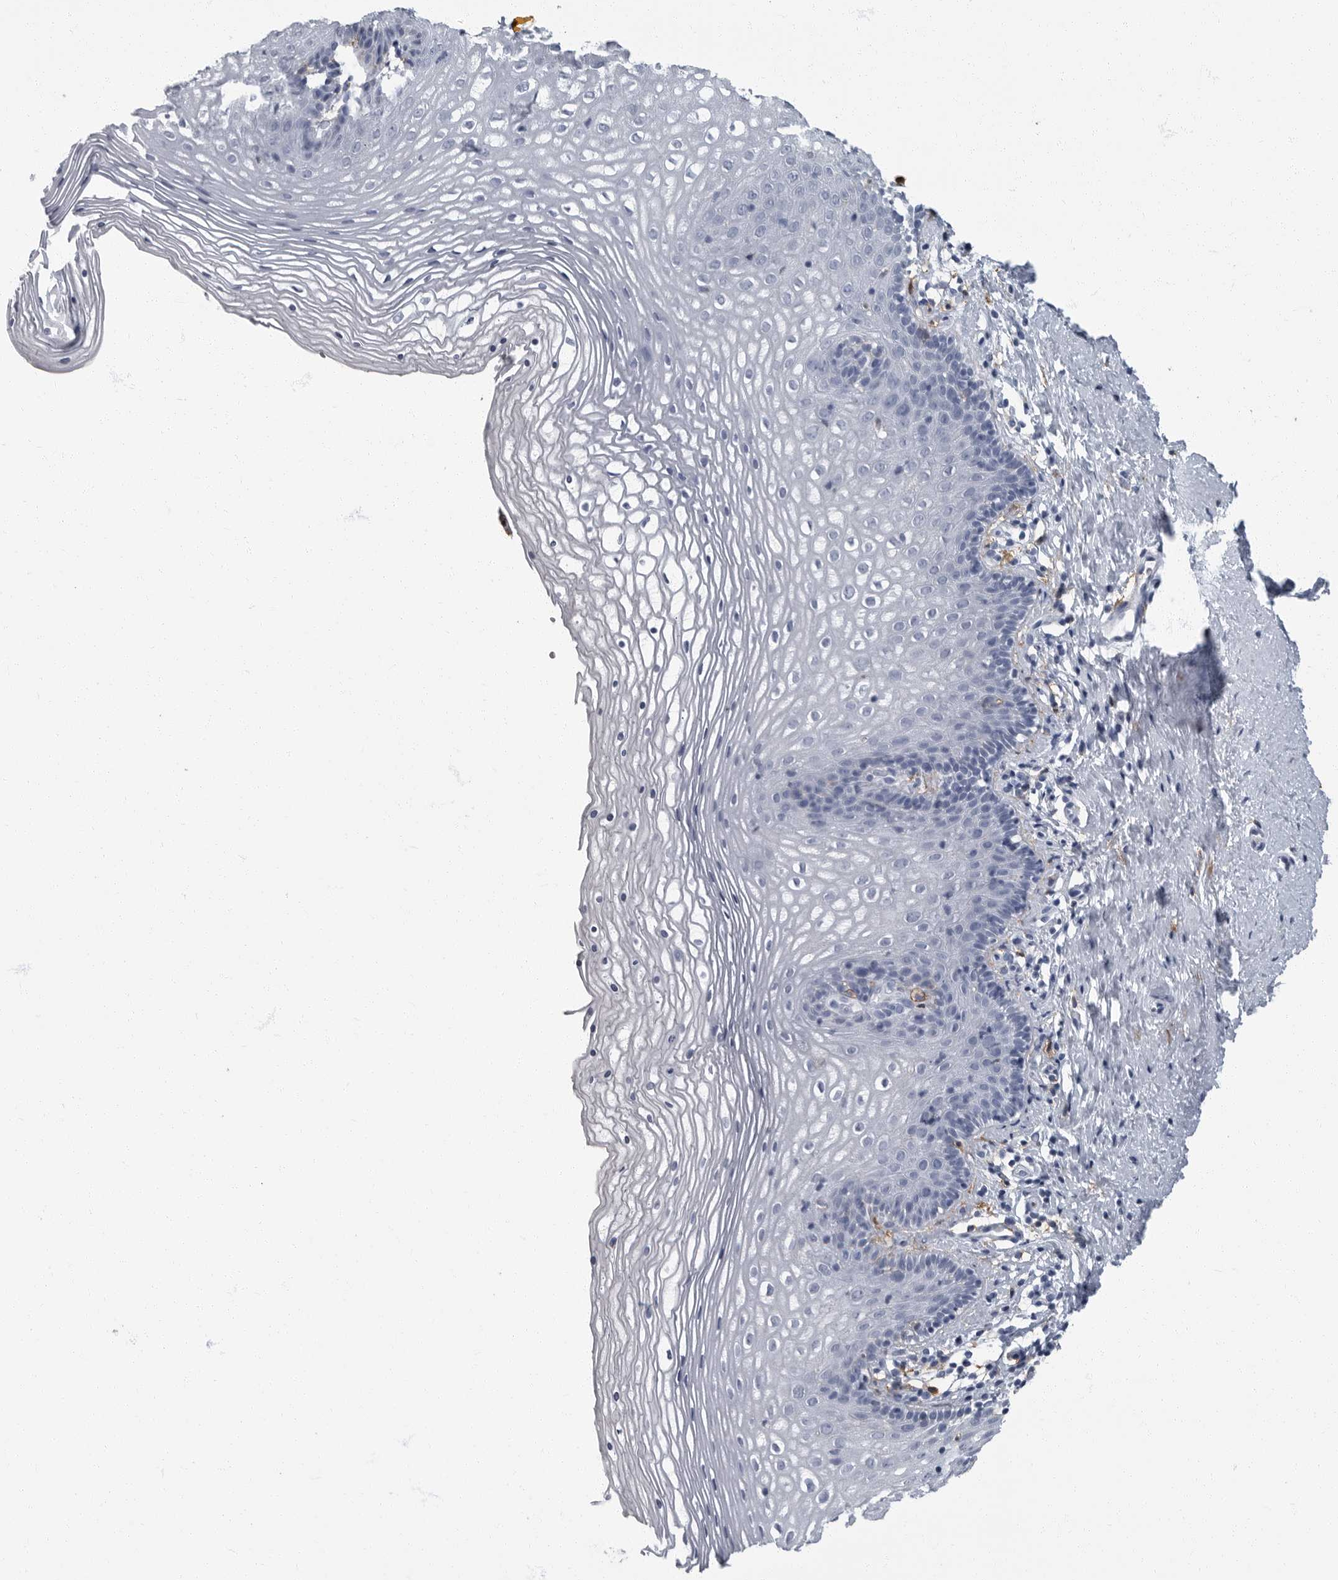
{"staining": {"intensity": "negative", "quantity": "none", "location": "none"}, "tissue": "vagina", "cell_type": "Squamous epithelial cells", "image_type": "normal", "snomed": [{"axis": "morphology", "description": "Normal tissue, NOS"}, {"axis": "topography", "description": "Vagina"}], "caption": "This is an IHC photomicrograph of normal human vagina. There is no staining in squamous epithelial cells.", "gene": "FCER1G", "patient": {"sex": "female", "age": 32}}